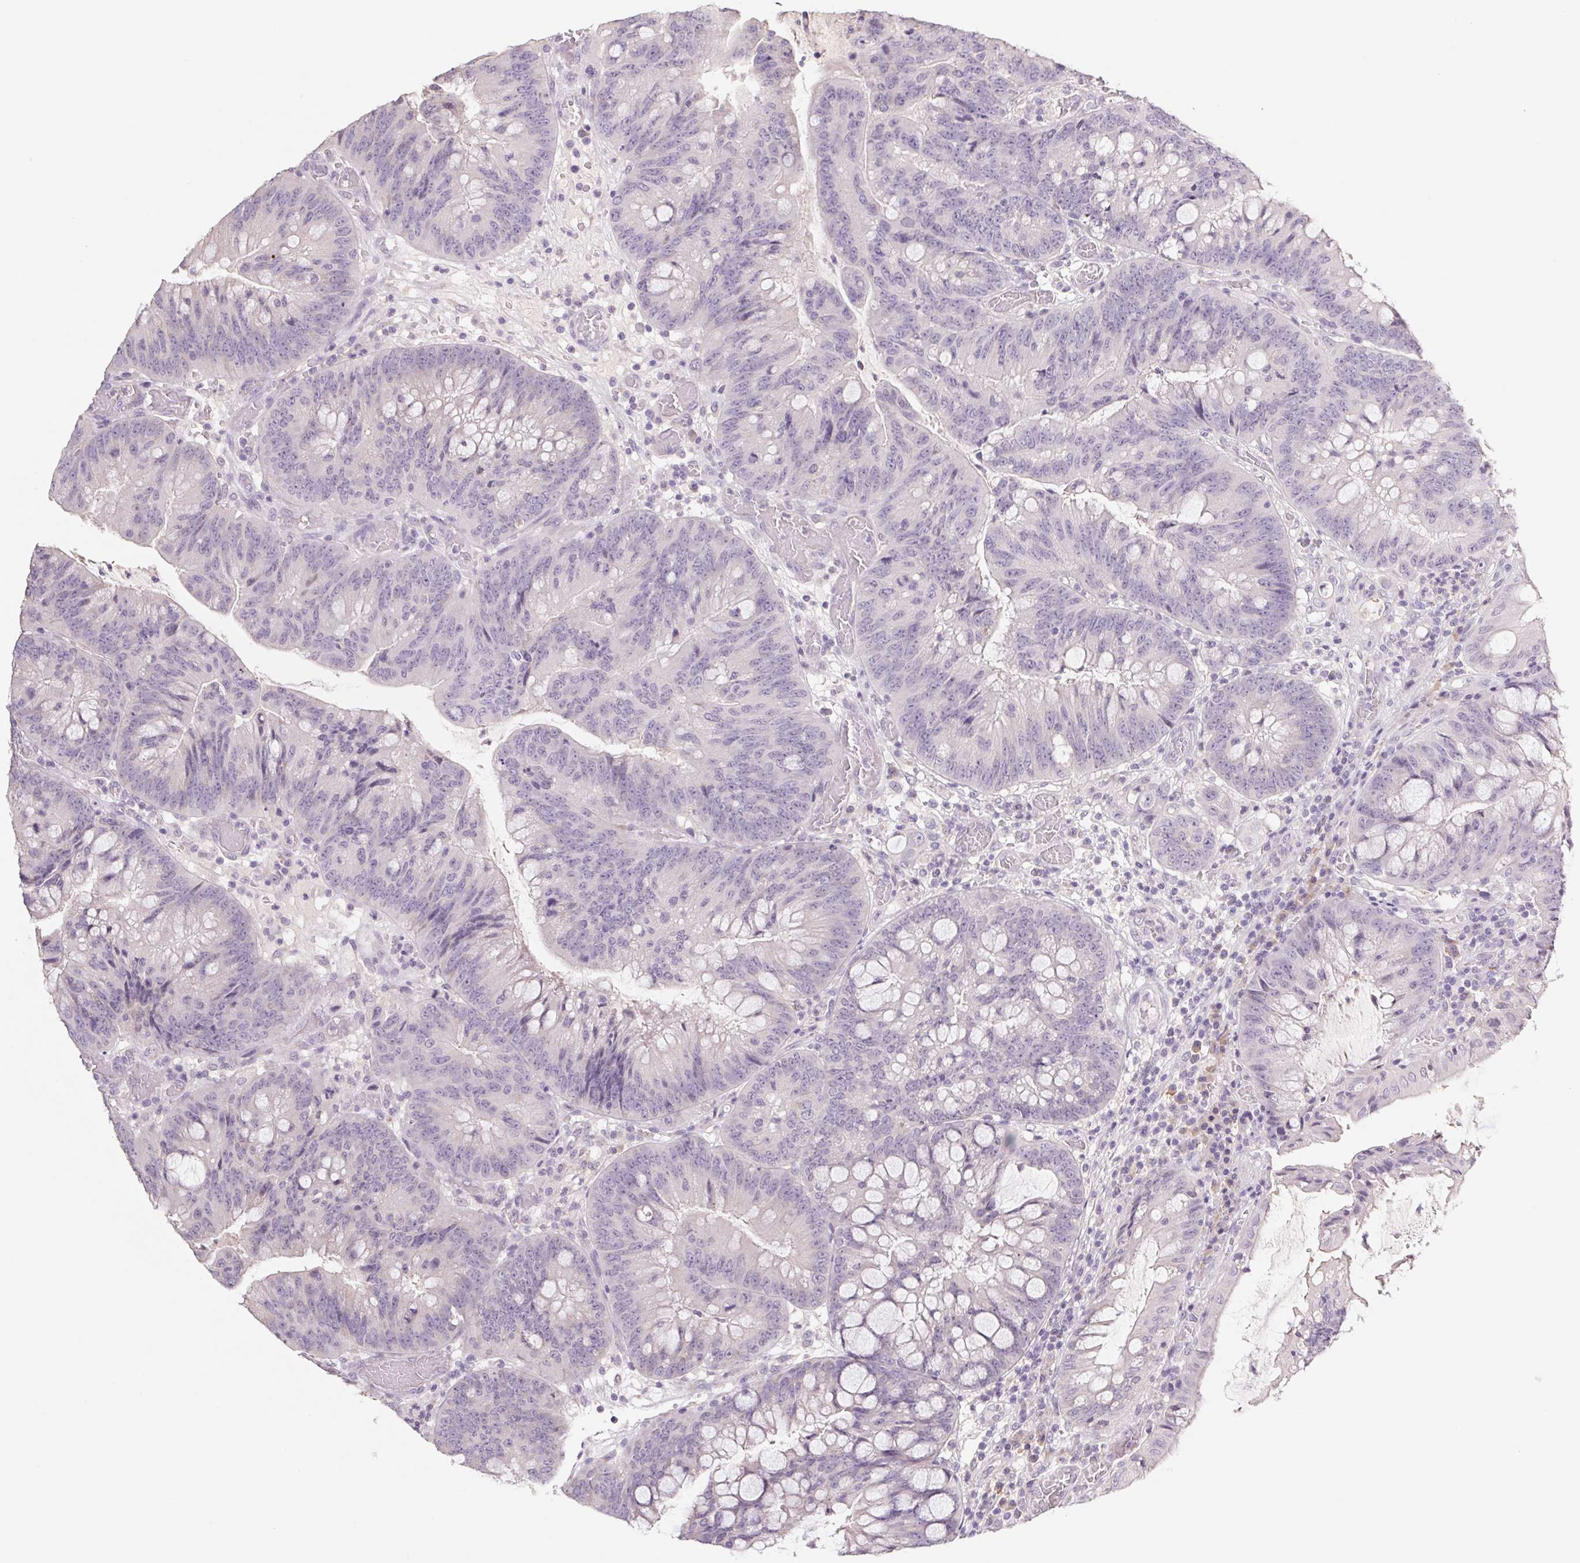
{"staining": {"intensity": "negative", "quantity": "none", "location": "none"}, "tissue": "colorectal cancer", "cell_type": "Tumor cells", "image_type": "cancer", "snomed": [{"axis": "morphology", "description": "Adenocarcinoma, NOS"}, {"axis": "topography", "description": "Colon"}], "caption": "Human adenocarcinoma (colorectal) stained for a protein using immunohistochemistry (IHC) demonstrates no positivity in tumor cells.", "gene": "PNMA8B", "patient": {"sex": "male", "age": 62}}